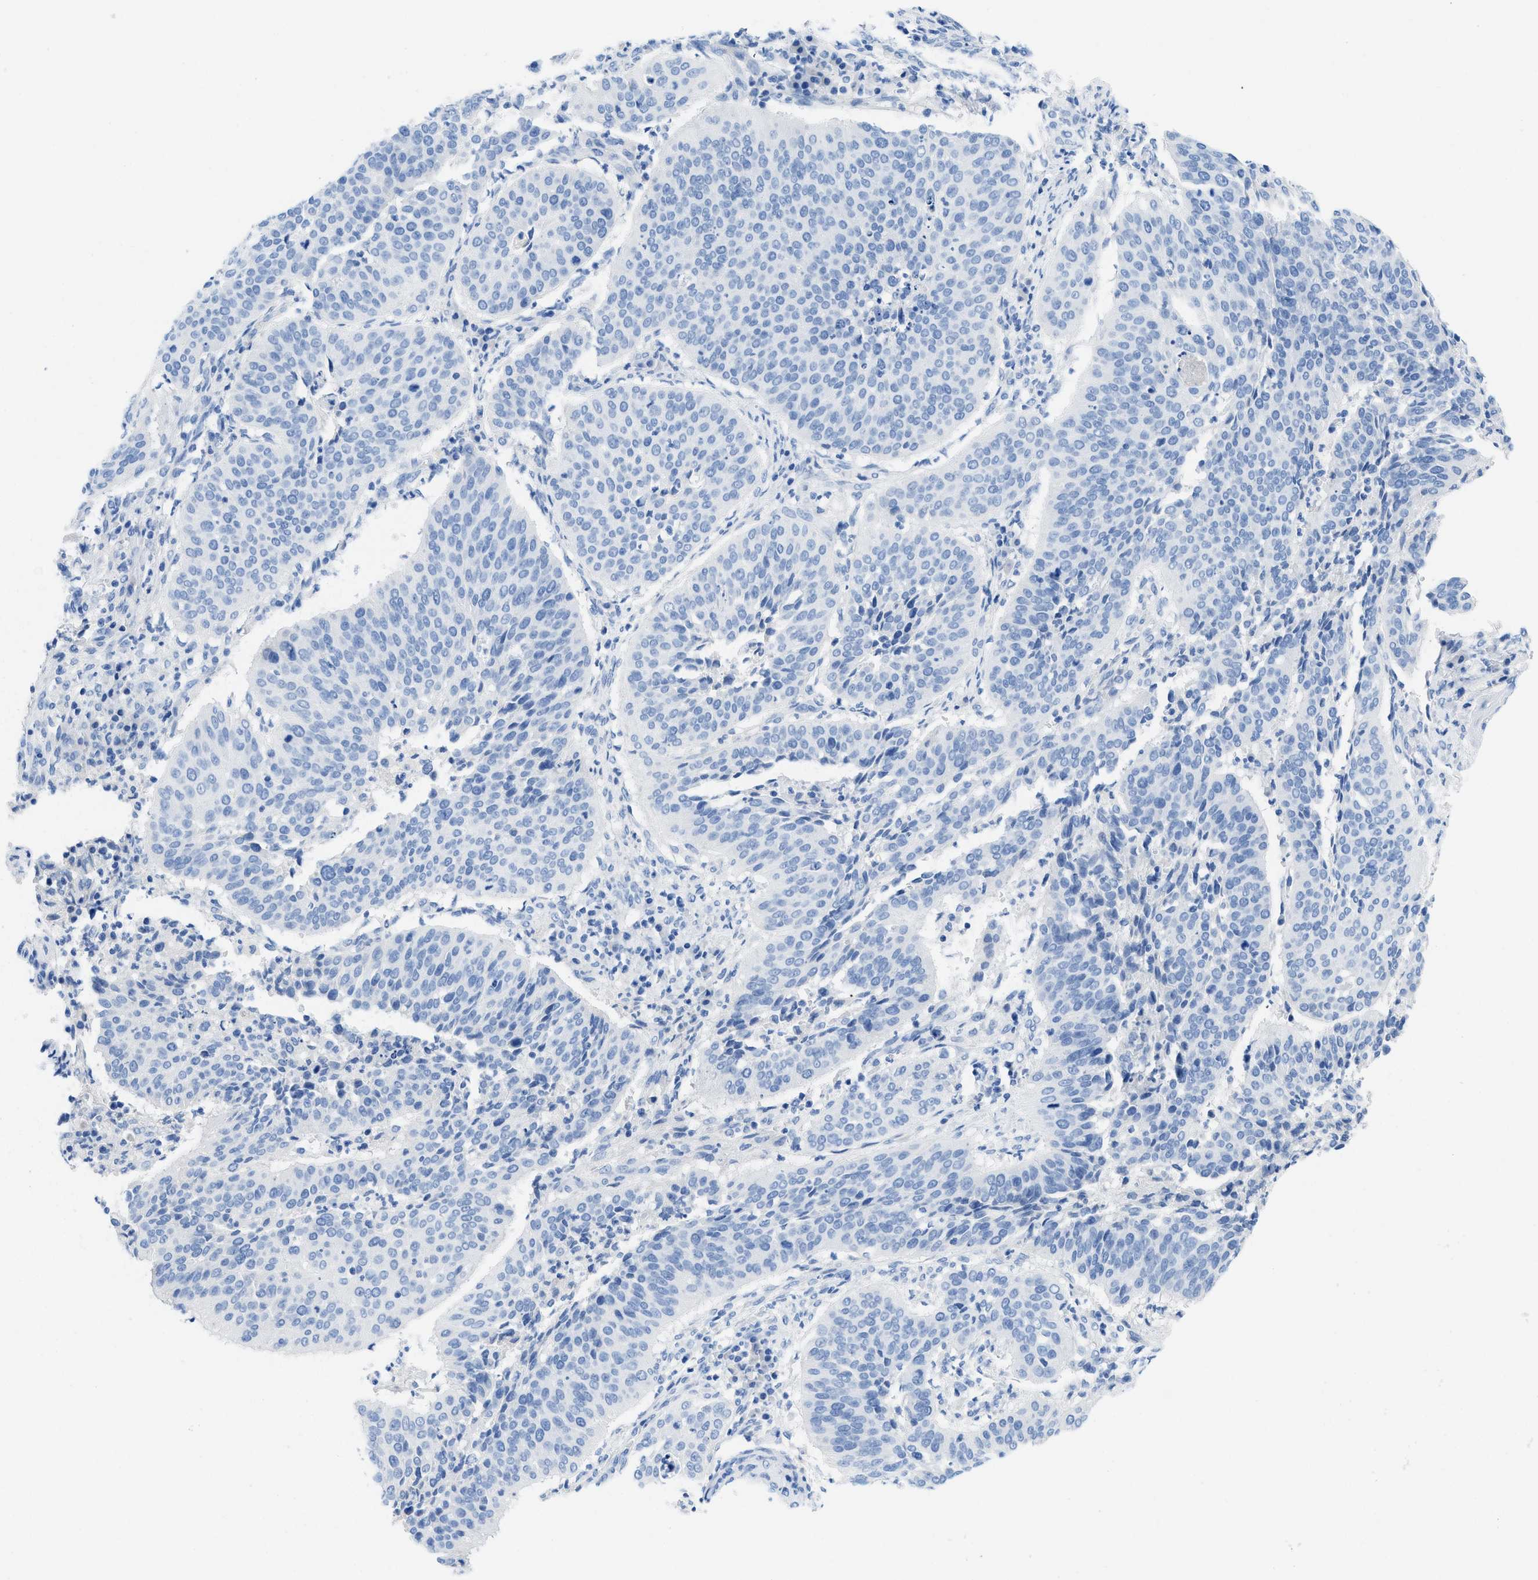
{"staining": {"intensity": "negative", "quantity": "none", "location": "none"}, "tissue": "cervical cancer", "cell_type": "Tumor cells", "image_type": "cancer", "snomed": [{"axis": "morphology", "description": "Normal tissue, NOS"}, {"axis": "morphology", "description": "Squamous cell carcinoma, NOS"}, {"axis": "topography", "description": "Cervix"}], "caption": "Squamous cell carcinoma (cervical) was stained to show a protein in brown. There is no significant positivity in tumor cells. The staining was performed using DAB to visualize the protein expression in brown, while the nuclei were stained in blue with hematoxylin (Magnification: 20x).", "gene": "COL3A1", "patient": {"sex": "female", "age": 39}}